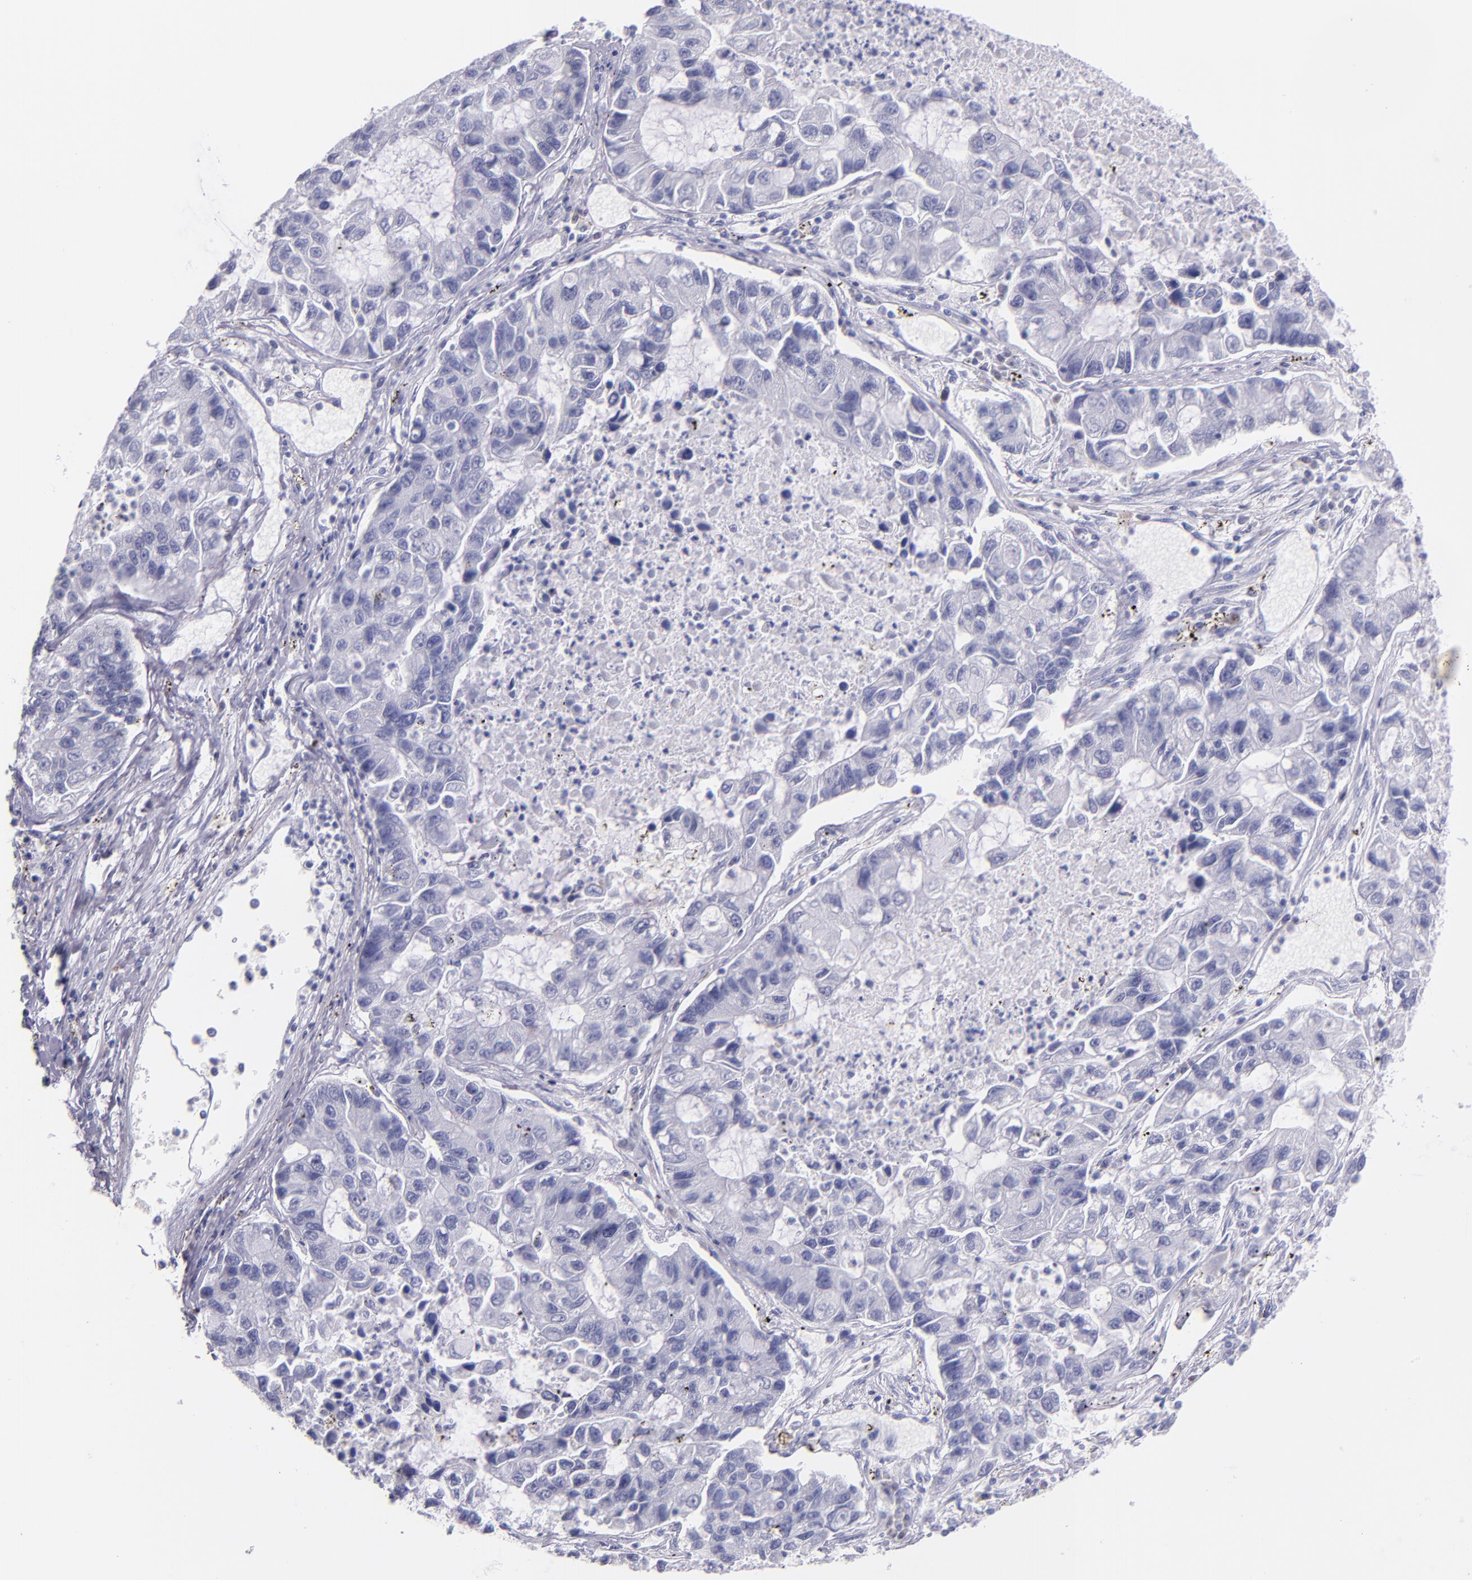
{"staining": {"intensity": "negative", "quantity": "none", "location": "none"}, "tissue": "lung cancer", "cell_type": "Tumor cells", "image_type": "cancer", "snomed": [{"axis": "morphology", "description": "Adenocarcinoma, NOS"}, {"axis": "topography", "description": "Lung"}], "caption": "Immunohistochemistry (IHC) image of neoplastic tissue: lung adenocarcinoma stained with DAB (3,3'-diaminobenzidine) shows no significant protein staining in tumor cells.", "gene": "IRF4", "patient": {"sex": "female", "age": 51}}